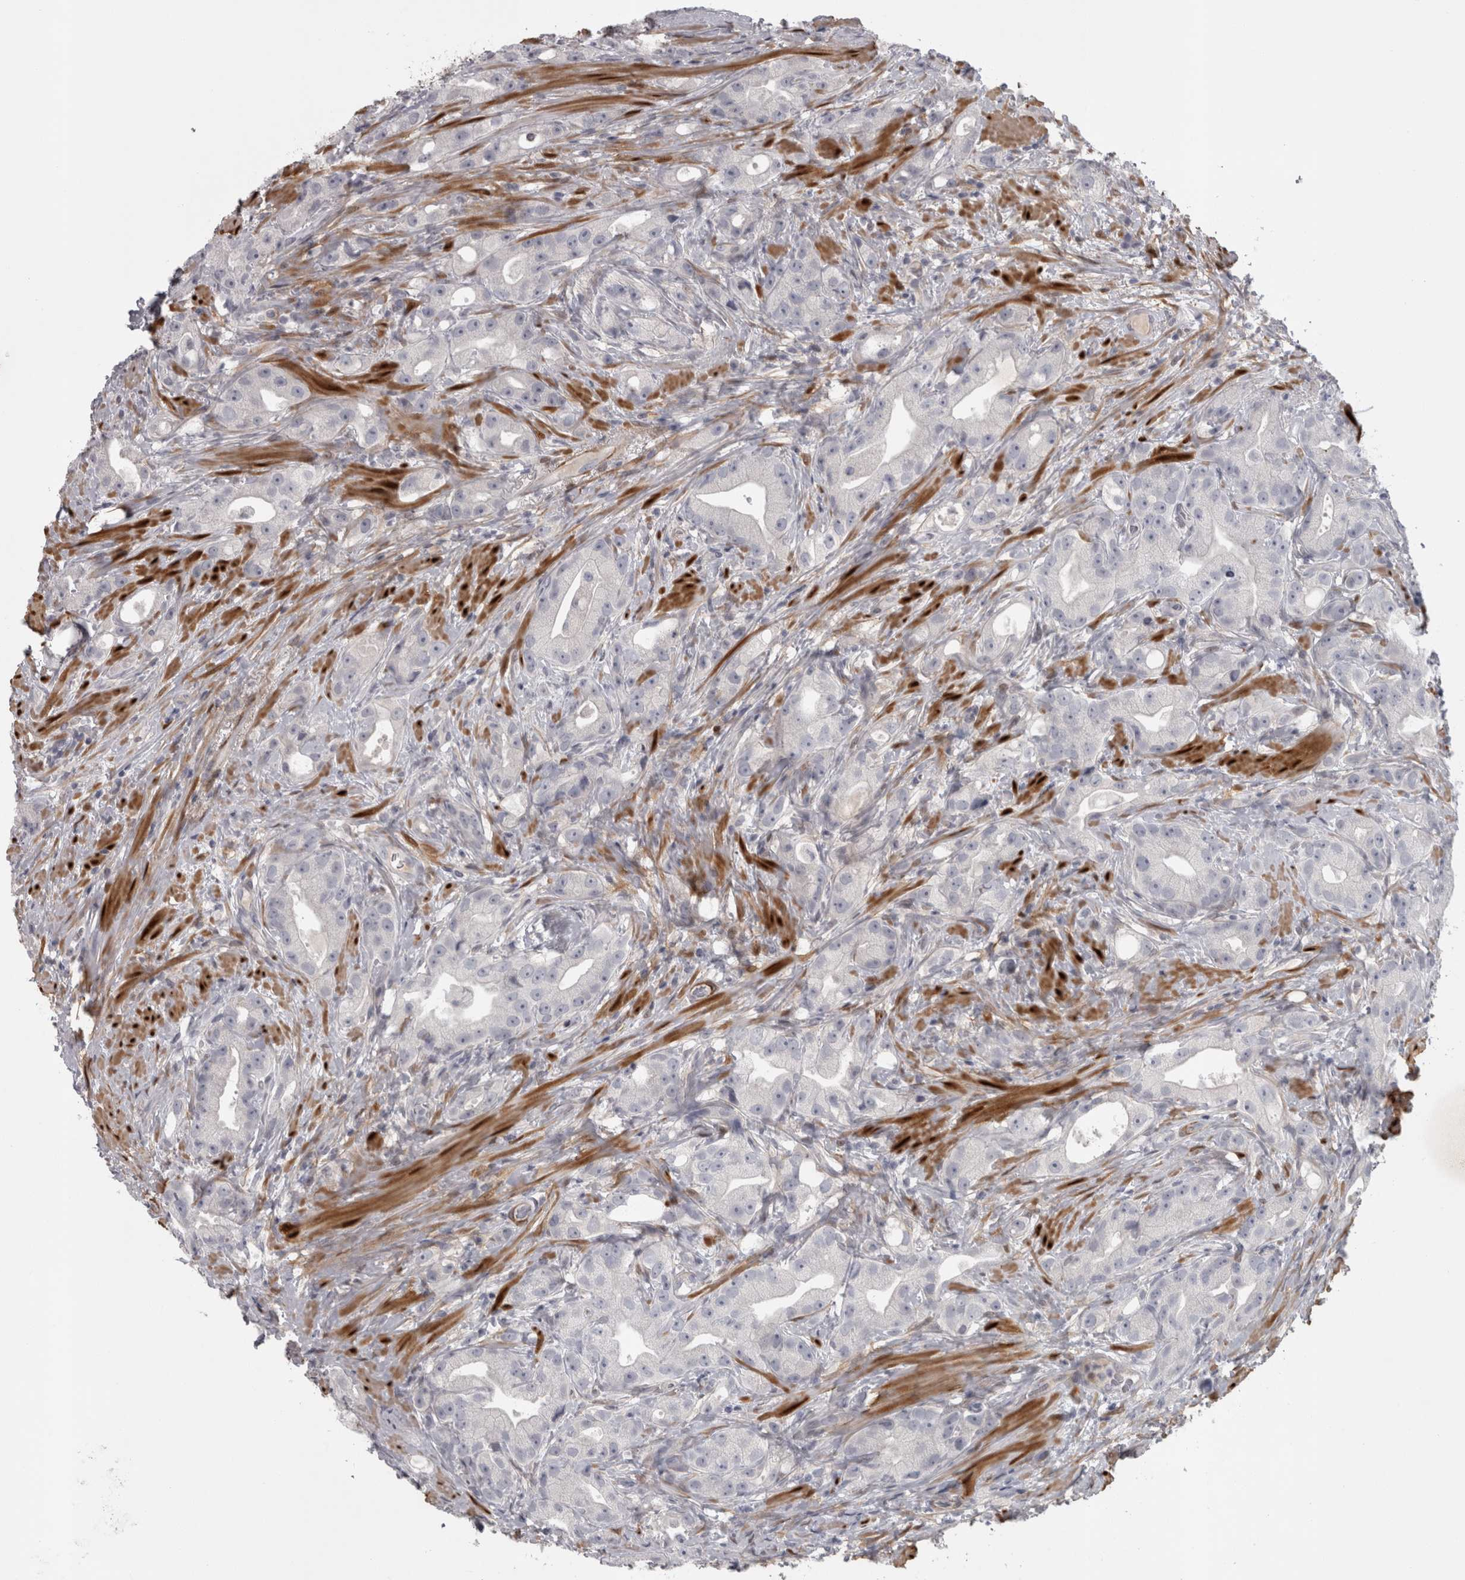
{"staining": {"intensity": "negative", "quantity": "none", "location": "none"}, "tissue": "prostate cancer", "cell_type": "Tumor cells", "image_type": "cancer", "snomed": [{"axis": "morphology", "description": "Adenocarcinoma, High grade"}, {"axis": "topography", "description": "Prostate"}], "caption": "DAB immunohistochemical staining of adenocarcinoma (high-grade) (prostate) displays no significant expression in tumor cells.", "gene": "PPP1R12B", "patient": {"sex": "male", "age": 63}}